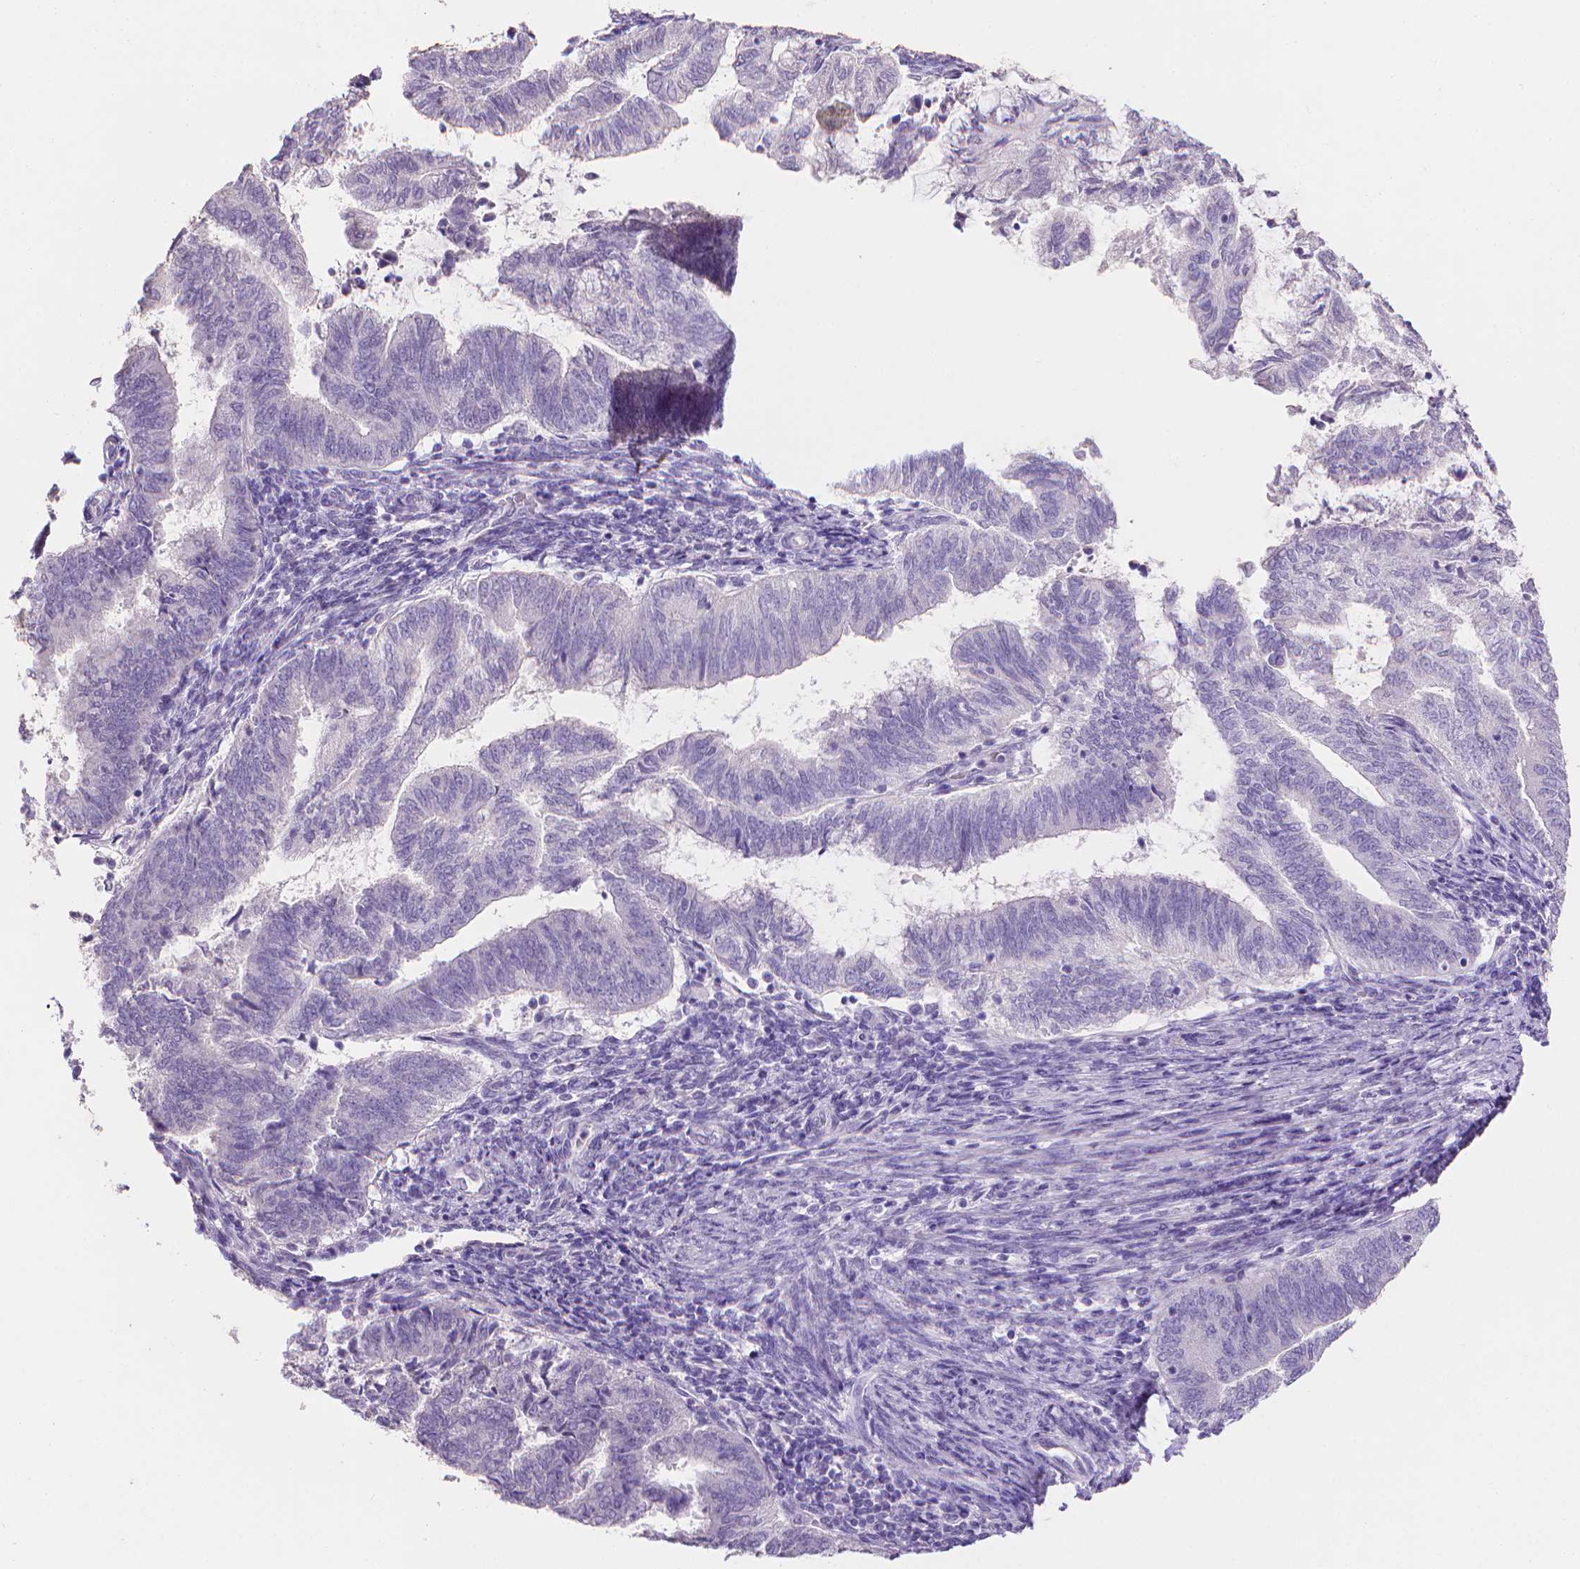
{"staining": {"intensity": "negative", "quantity": "none", "location": "none"}, "tissue": "endometrial cancer", "cell_type": "Tumor cells", "image_type": "cancer", "snomed": [{"axis": "morphology", "description": "Adenocarcinoma, NOS"}, {"axis": "topography", "description": "Endometrium"}], "caption": "Human endometrial cancer stained for a protein using immunohistochemistry (IHC) exhibits no staining in tumor cells.", "gene": "TNNI2", "patient": {"sex": "female", "age": 65}}